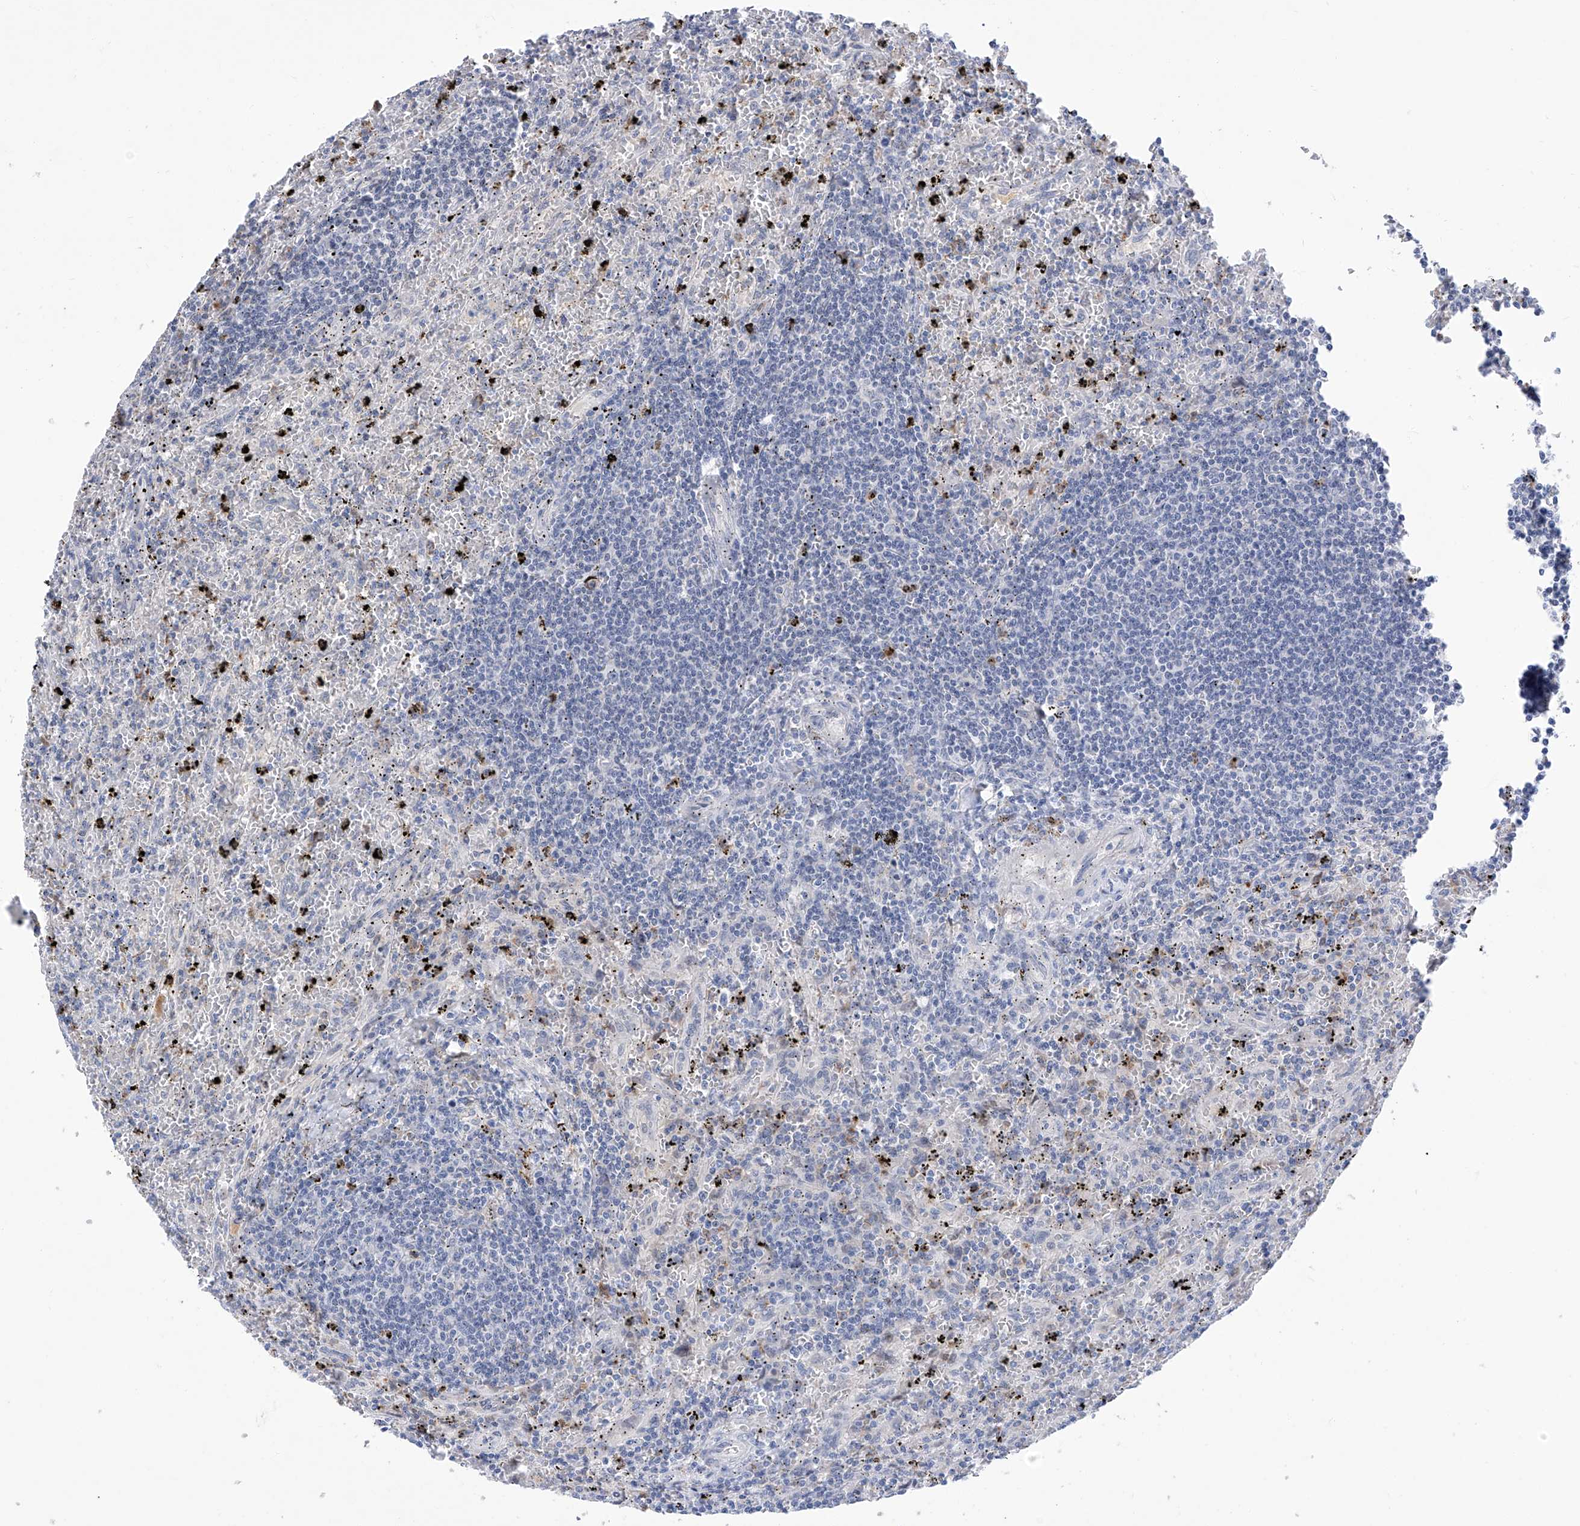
{"staining": {"intensity": "negative", "quantity": "none", "location": "none"}, "tissue": "lymphoma", "cell_type": "Tumor cells", "image_type": "cancer", "snomed": [{"axis": "morphology", "description": "Malignant lymphoma, non-Hodgkin's type, Low grade"}, {"axis": "topography", "description": "Spleen"}], "caption": "A histopathology image of lymphoma stained for a protein displays no brown staining in tumor cells.", "gene": "PHF20", "patient": {"sex": "male", "age": 76}}